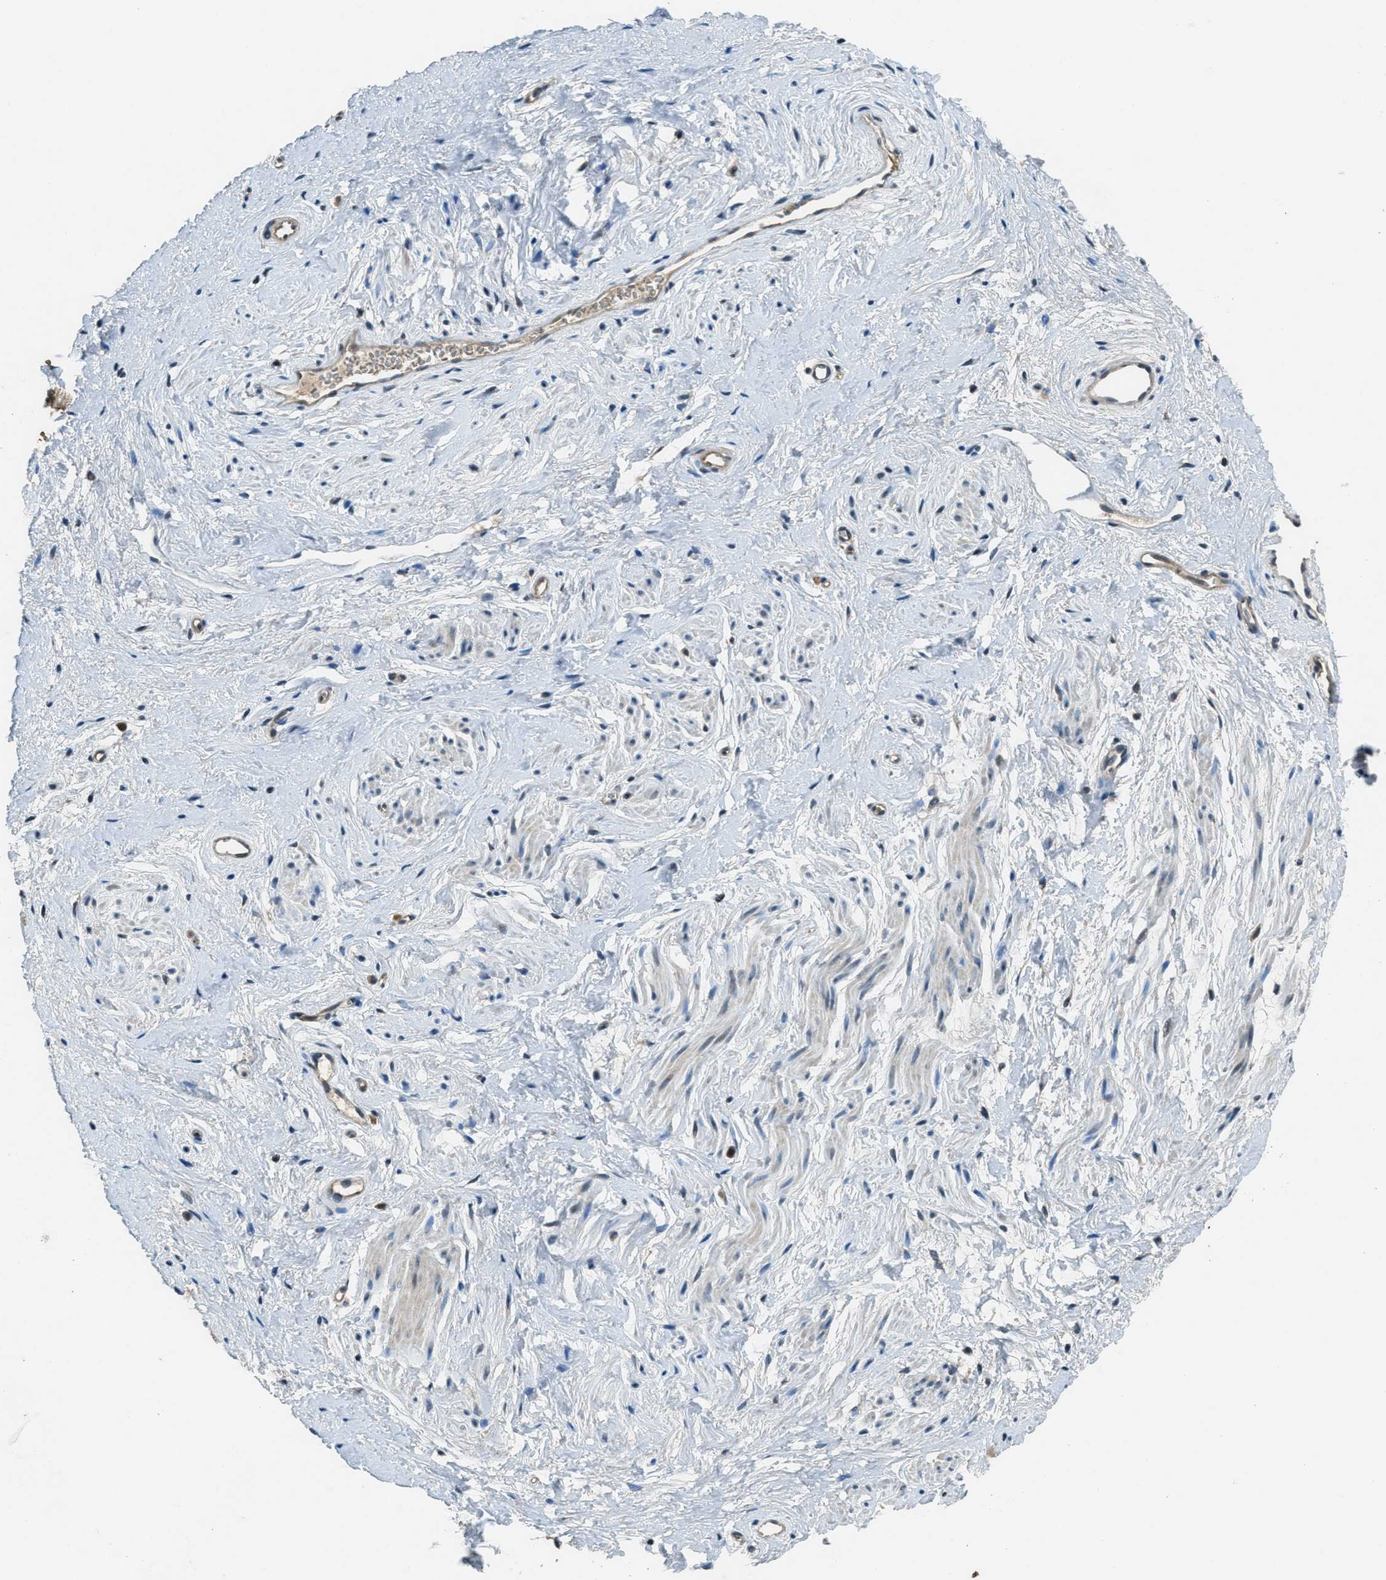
{"staining": {"intensity": "weak", "quantity": "<25%", "location": "cytoplasmic/membranous"}, "tissue": "vagina", "cell_type": "Squamous epithelial cells", "image_type": "normal", "snomed": [{"axis": "morphology", "description": "Normal tissue, NOS"}, {"axis": "topography", "description": "Soft tissue"}, {"axis": "topography", "description": "Vagina"}], "caption": "A micrograph of vagina stained for a protein exhibits no brown staining in squamous epithelial cells. Nuclei are stained in blue.", "gene": "DUSP6", "patient": {"sex": "female", "age": 61}}